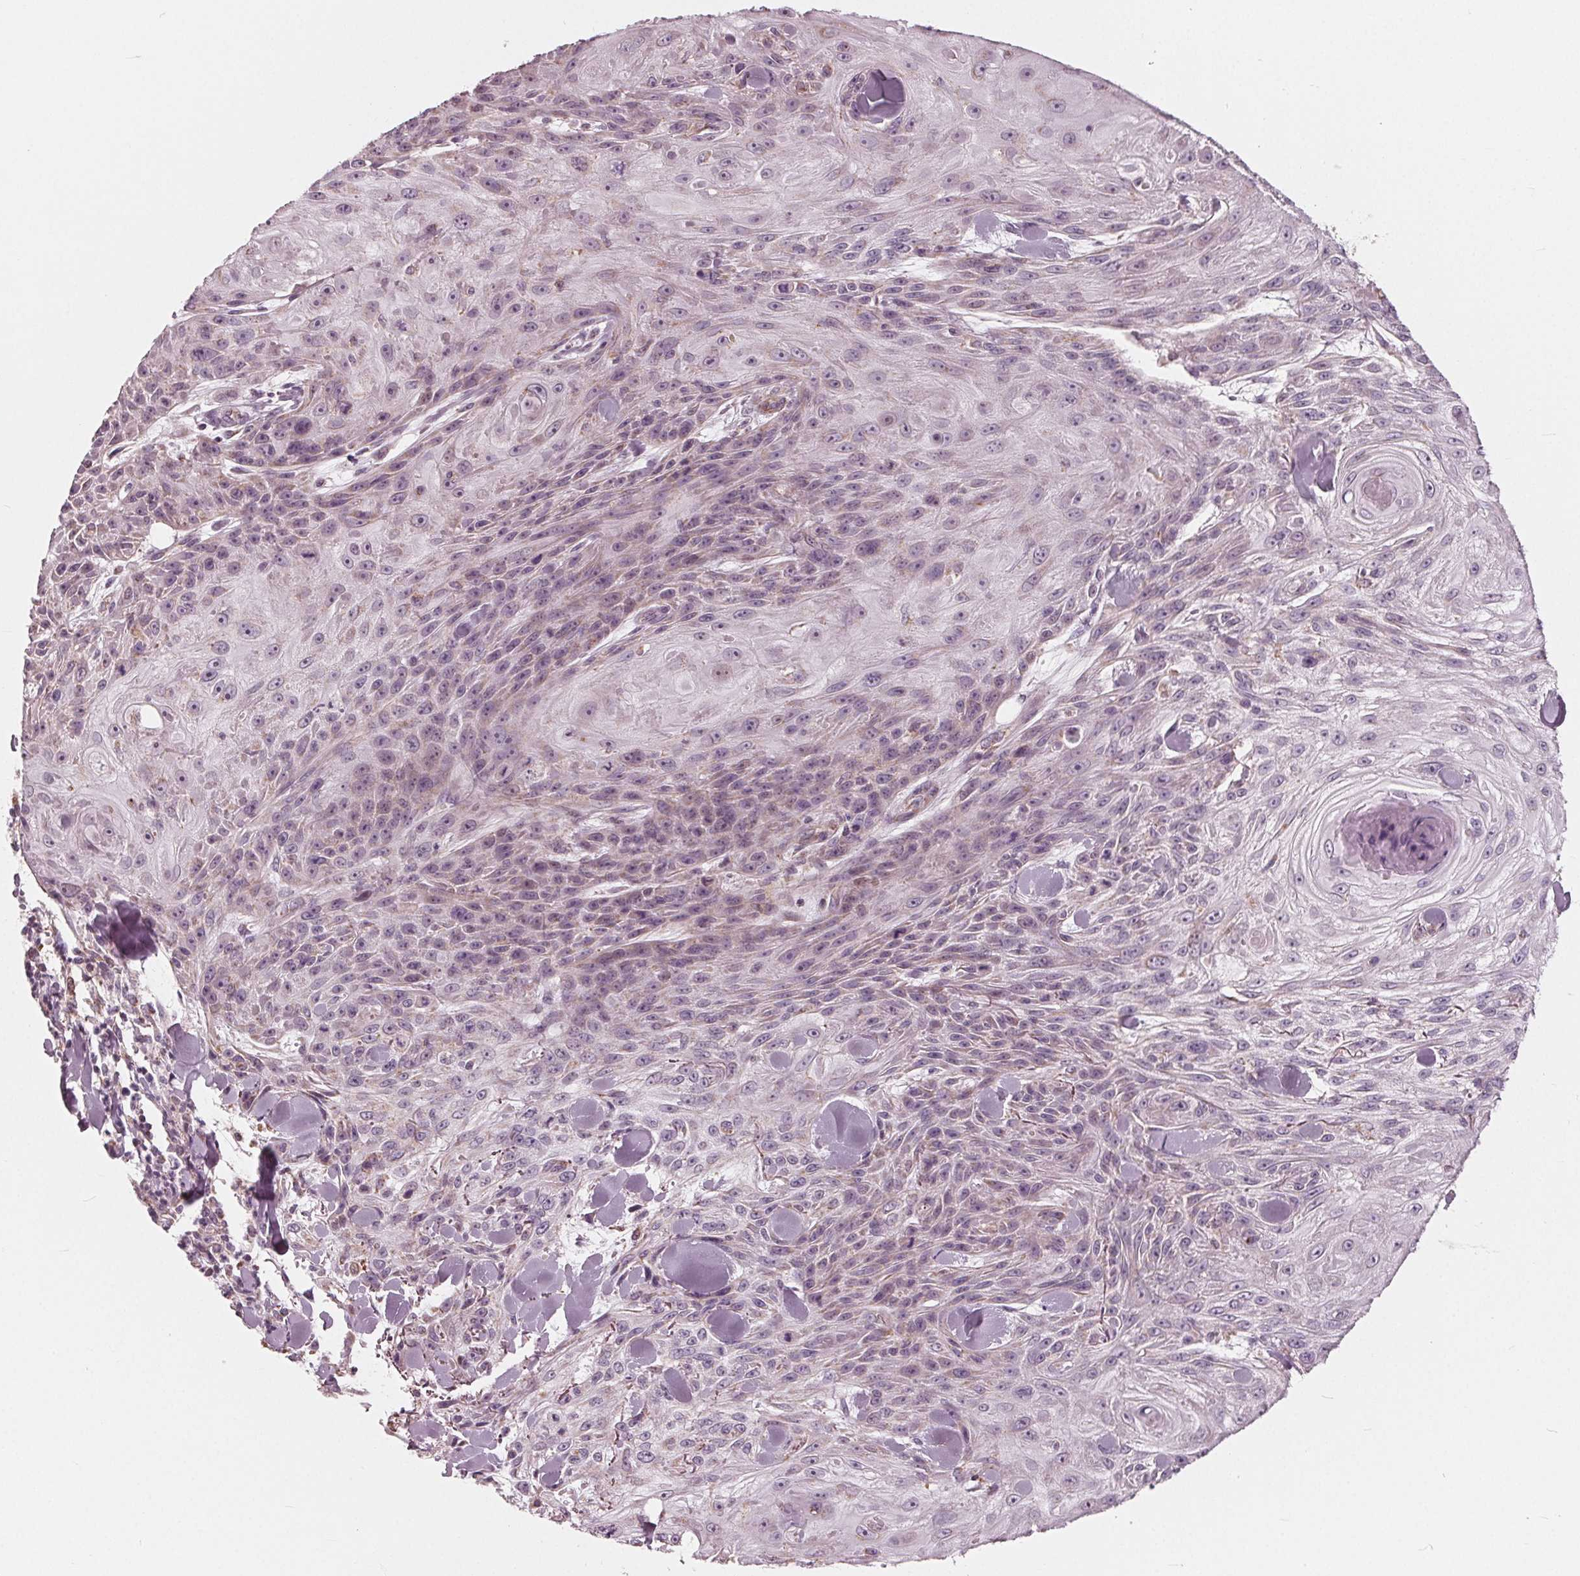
{"staining": {"intensity": "negative", "quantity": "none", "location": "none"}, "tissue": "skin cancer", "cell_type": "Tumor cells", "image_type": "cancer", "snomed": [{"axis": "morphology", "description": "Squamous cell carcinoma, NOS"}, {"axis": "topography", "description": "Skin"}], "caption": "Skin squamous cell carcinoma was stained to show a protein in brown. There is no significant staining in tumor cells.", "gene": "DCAF4L2", "patient": {"sex": "male", "age": 88}}